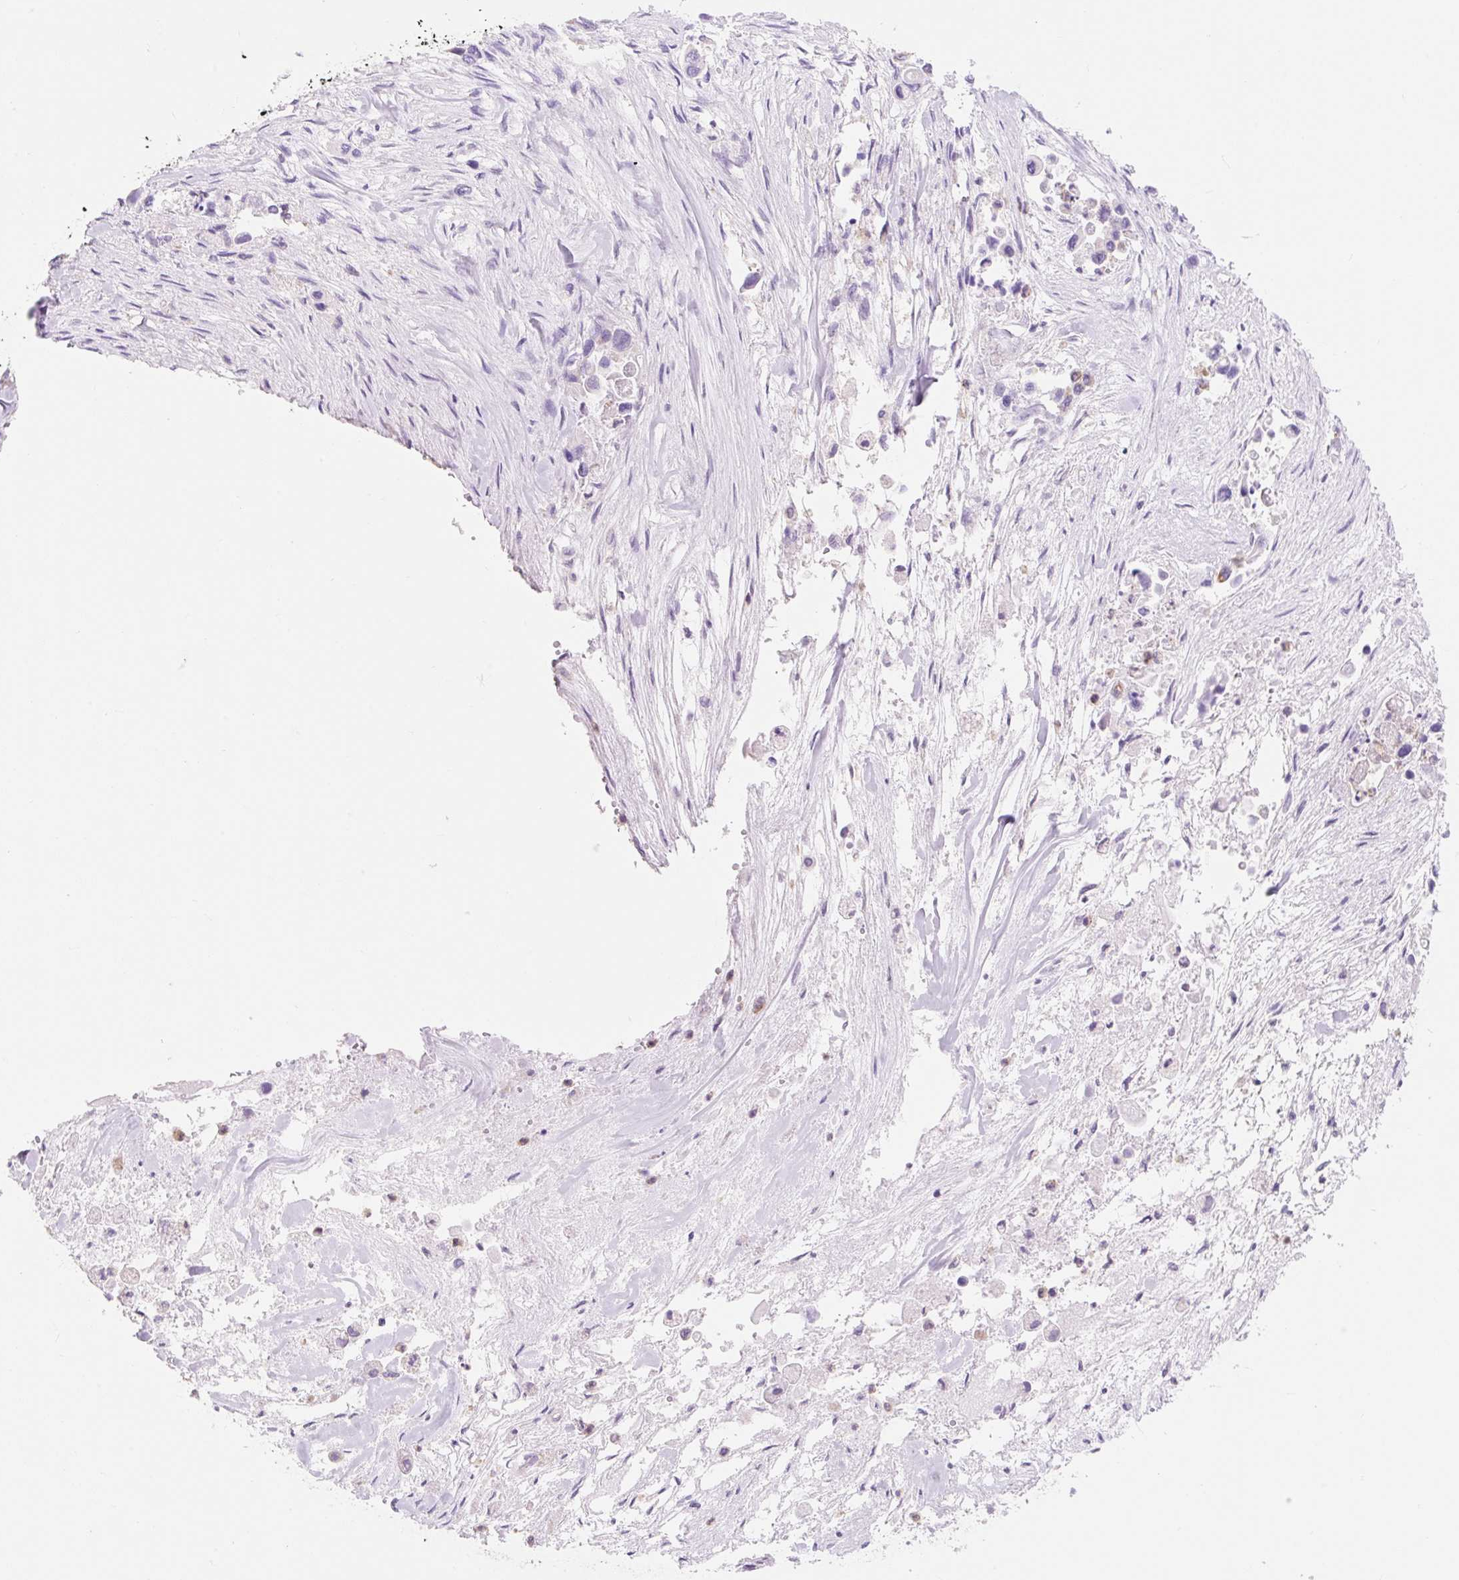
{"staining": {"intensity": "negative", "quantity": "none", "location": "none"}, "tissue": "pancreatic cancer", "cell_type": "Tumor cells", "image_type": "cancer", "snomed": [{"axis": "morphology", "description": "Adenocarcinoma, NOS"}, {"axis": "topography", "description": "Pancreas"}], "caption": "Tumor cells are negative for protein expression in human pancreatic cancer. (Brightfield microscopy of DAB (3,3'-diaminobenzidine) IHC at high magnification).", "gene": "DHX35", "patient": {"sex": "male", "age": 92}}